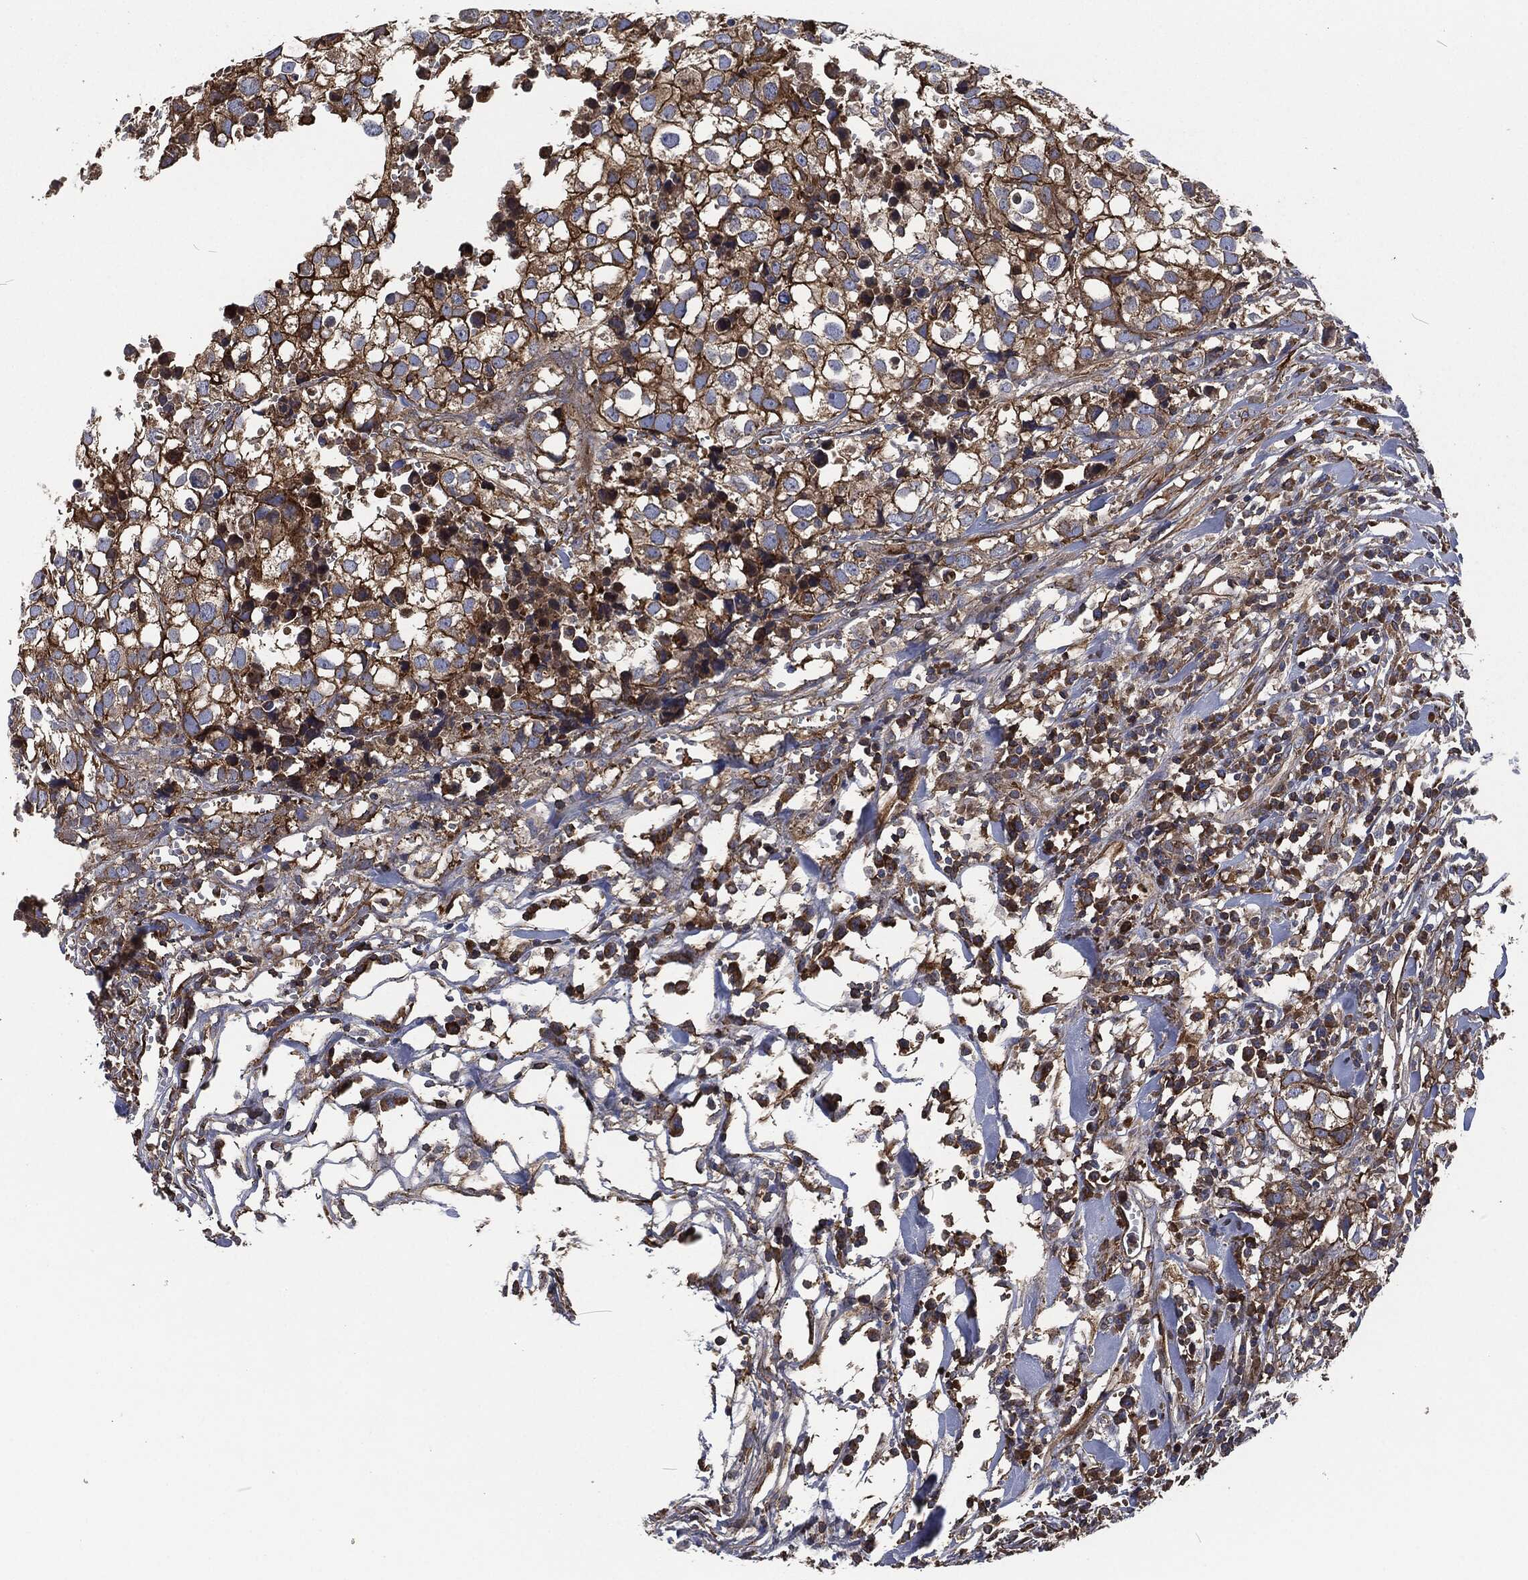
{"staining": {"intensity": "strong", "quantity": ">75%", "location": "cytoplasmic/membranous"}, "tissue": "breast cancer", "cell_type": "Tumor cells", "image_type": "cancer", "snomed": [{"axis": "morphology", "description": "Duct carcinoma"}, {"axis": "topography", "description": "Breast"}], "caption": "Protein staining displays strong cytoplasmic/membranous staining in approximately >75% of tumor cells in breast infiltrating ductal carcinoma.", "gene": "LGALS9", "patient": {"sex": "female", "age": 30}}